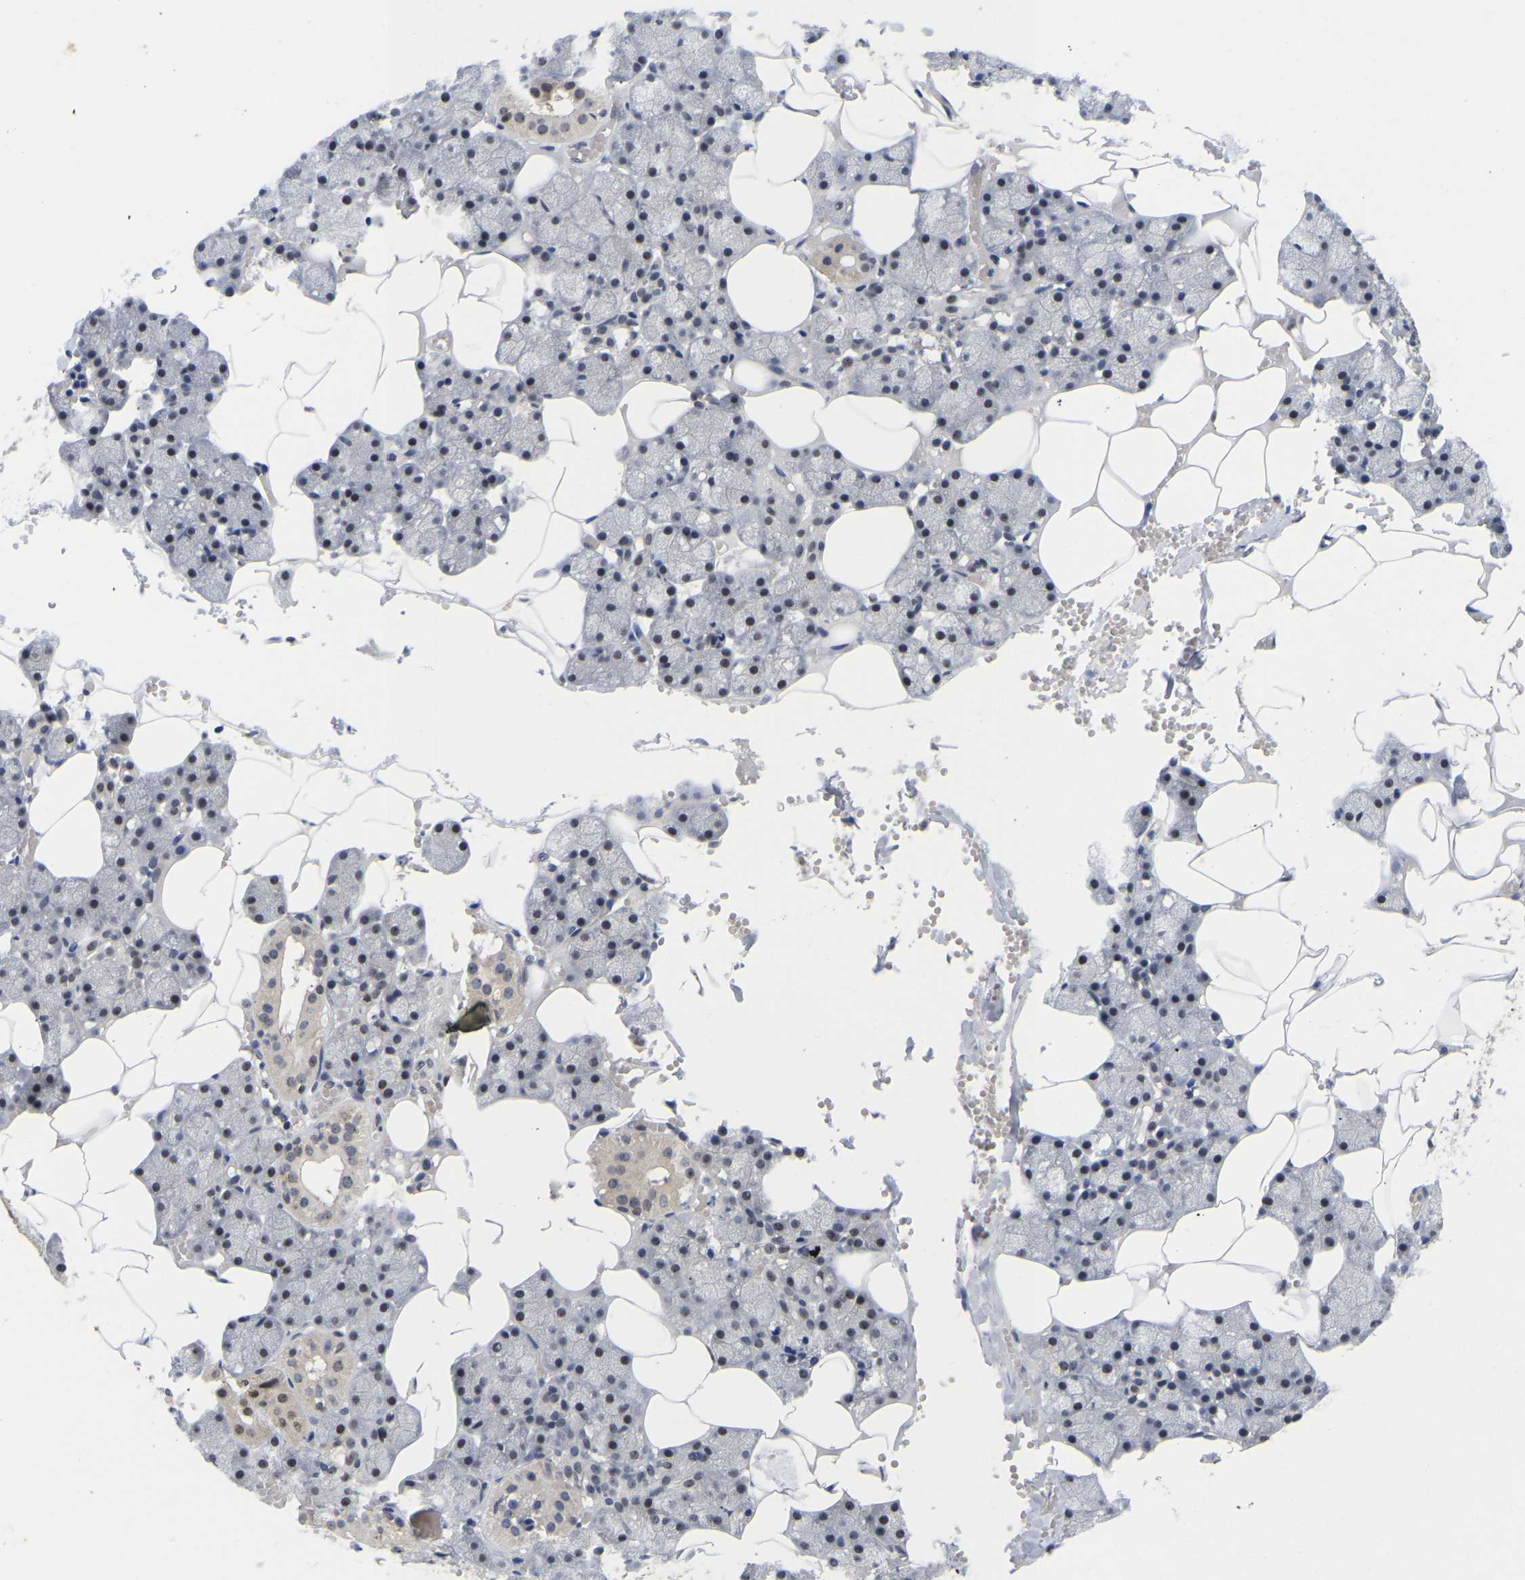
{"staining": {"intensity": "moderate", "quantity": "25%-75%", "location": "nuclear"}, "tissue": "salivary gland", "cell_type": "Glandular cells", "image_type": "normal", "snomed": [{"axis": "morphology", "description": "Normal tissue, NOS"}, {"axis": "topography", "description": "Salivary gland"}], "caption": "Moderate nuclear protein expression is appreciated in approximately 25%-75% of glandular cells in salivary gland.", "gene": "NLE1", "patient": {"sex": "male", "age": 62}}